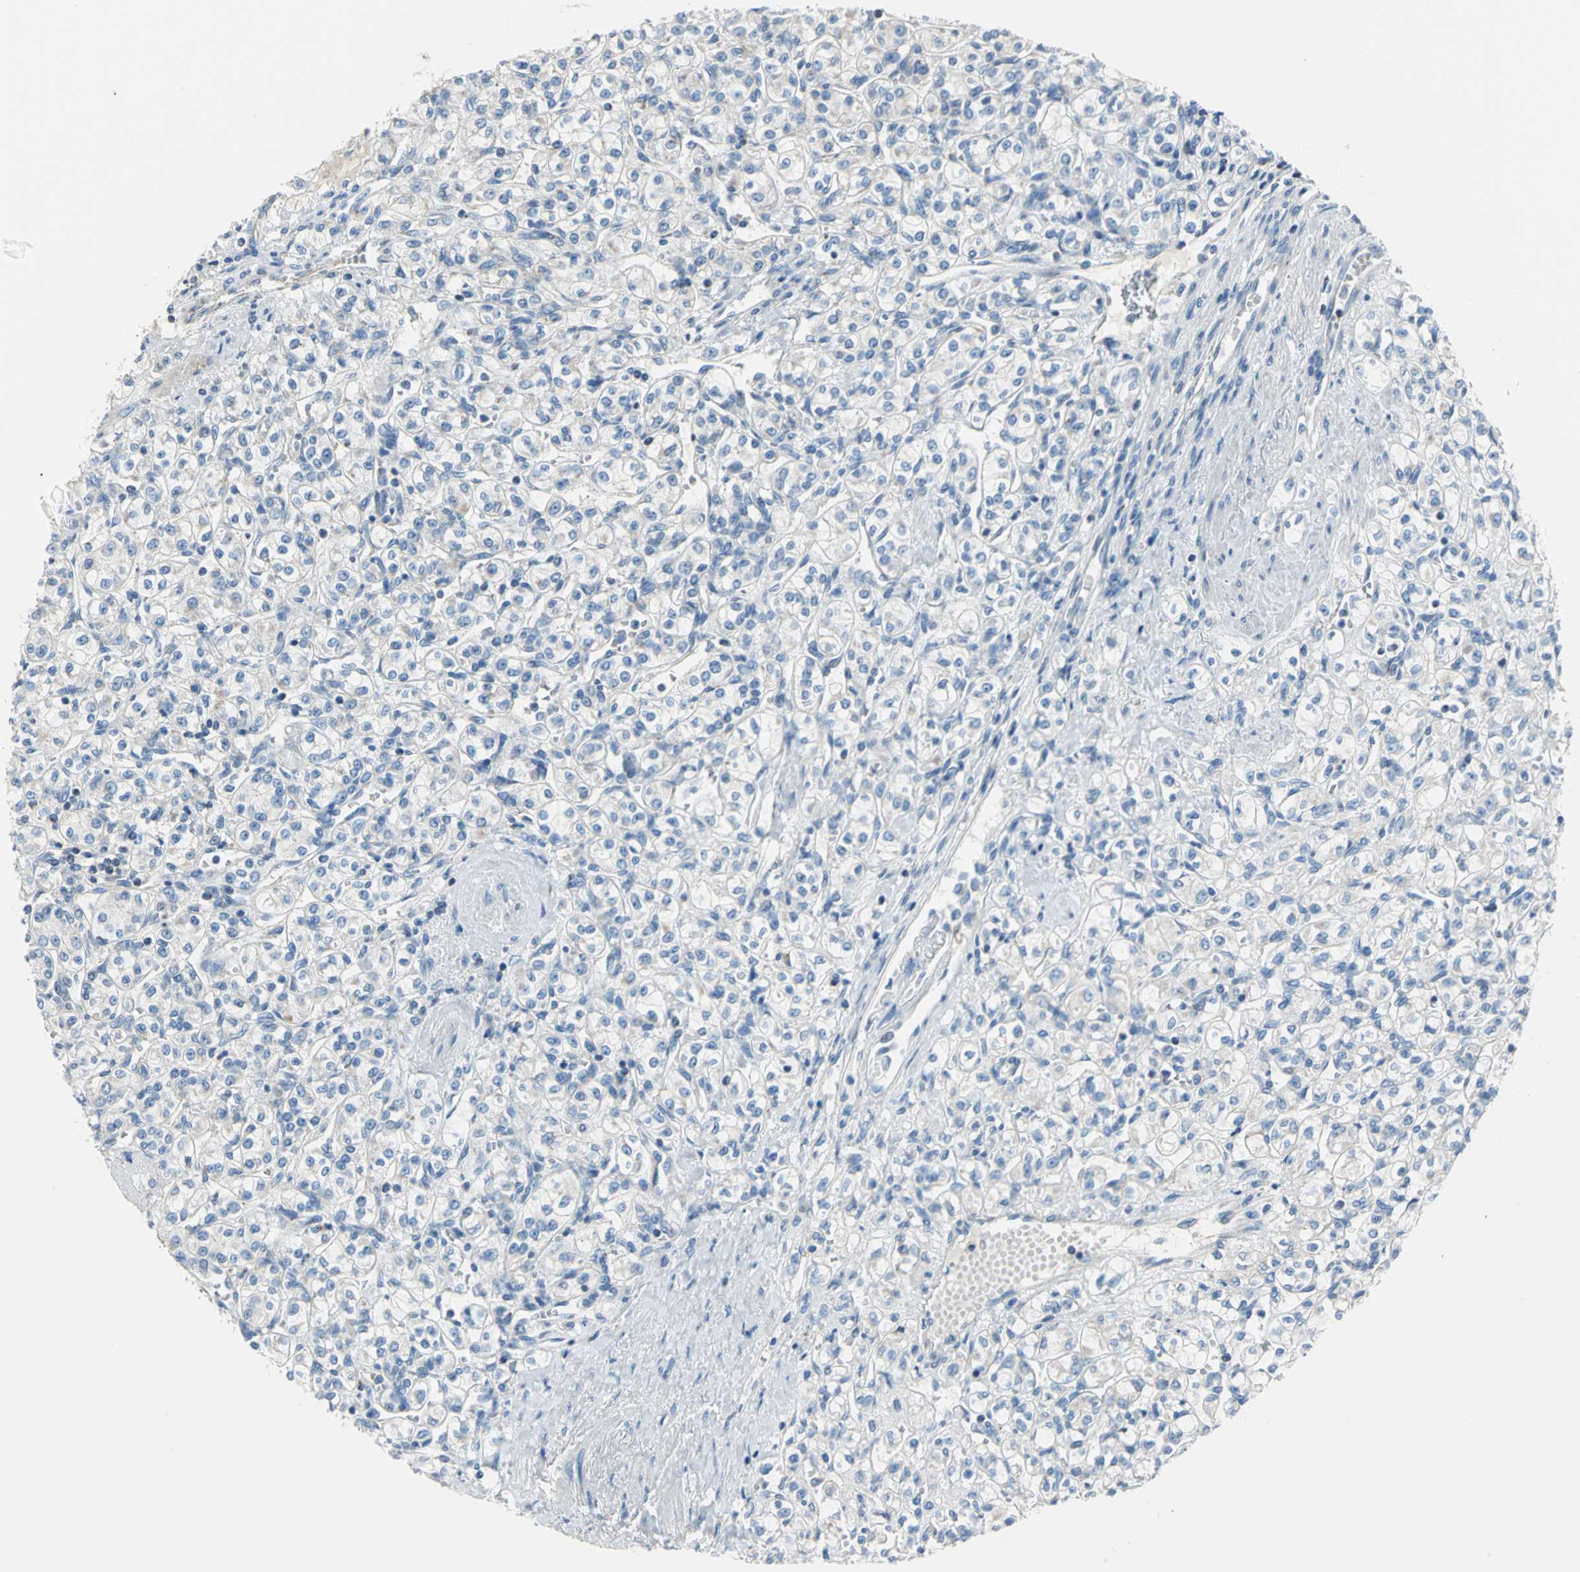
{"staining": {"intensity": "negative", "quantity": "none", "location": "none"}, "tissue": "renal cancer", "cell_type": "Tumor cells", "image_type": "cancer", "snomed": [{"axis": "morphology", "description": "Adenocarcinoma, NOS"}, {"axis": "topography", "description": "Kidney"}], "caption": "This is an immunohistochemistry photomicrograph of human renal adenocarcinoma. There is no expression in tumor cells.", "gene": "ALOX15", "patient": {"sex": "male", "age": 77}}